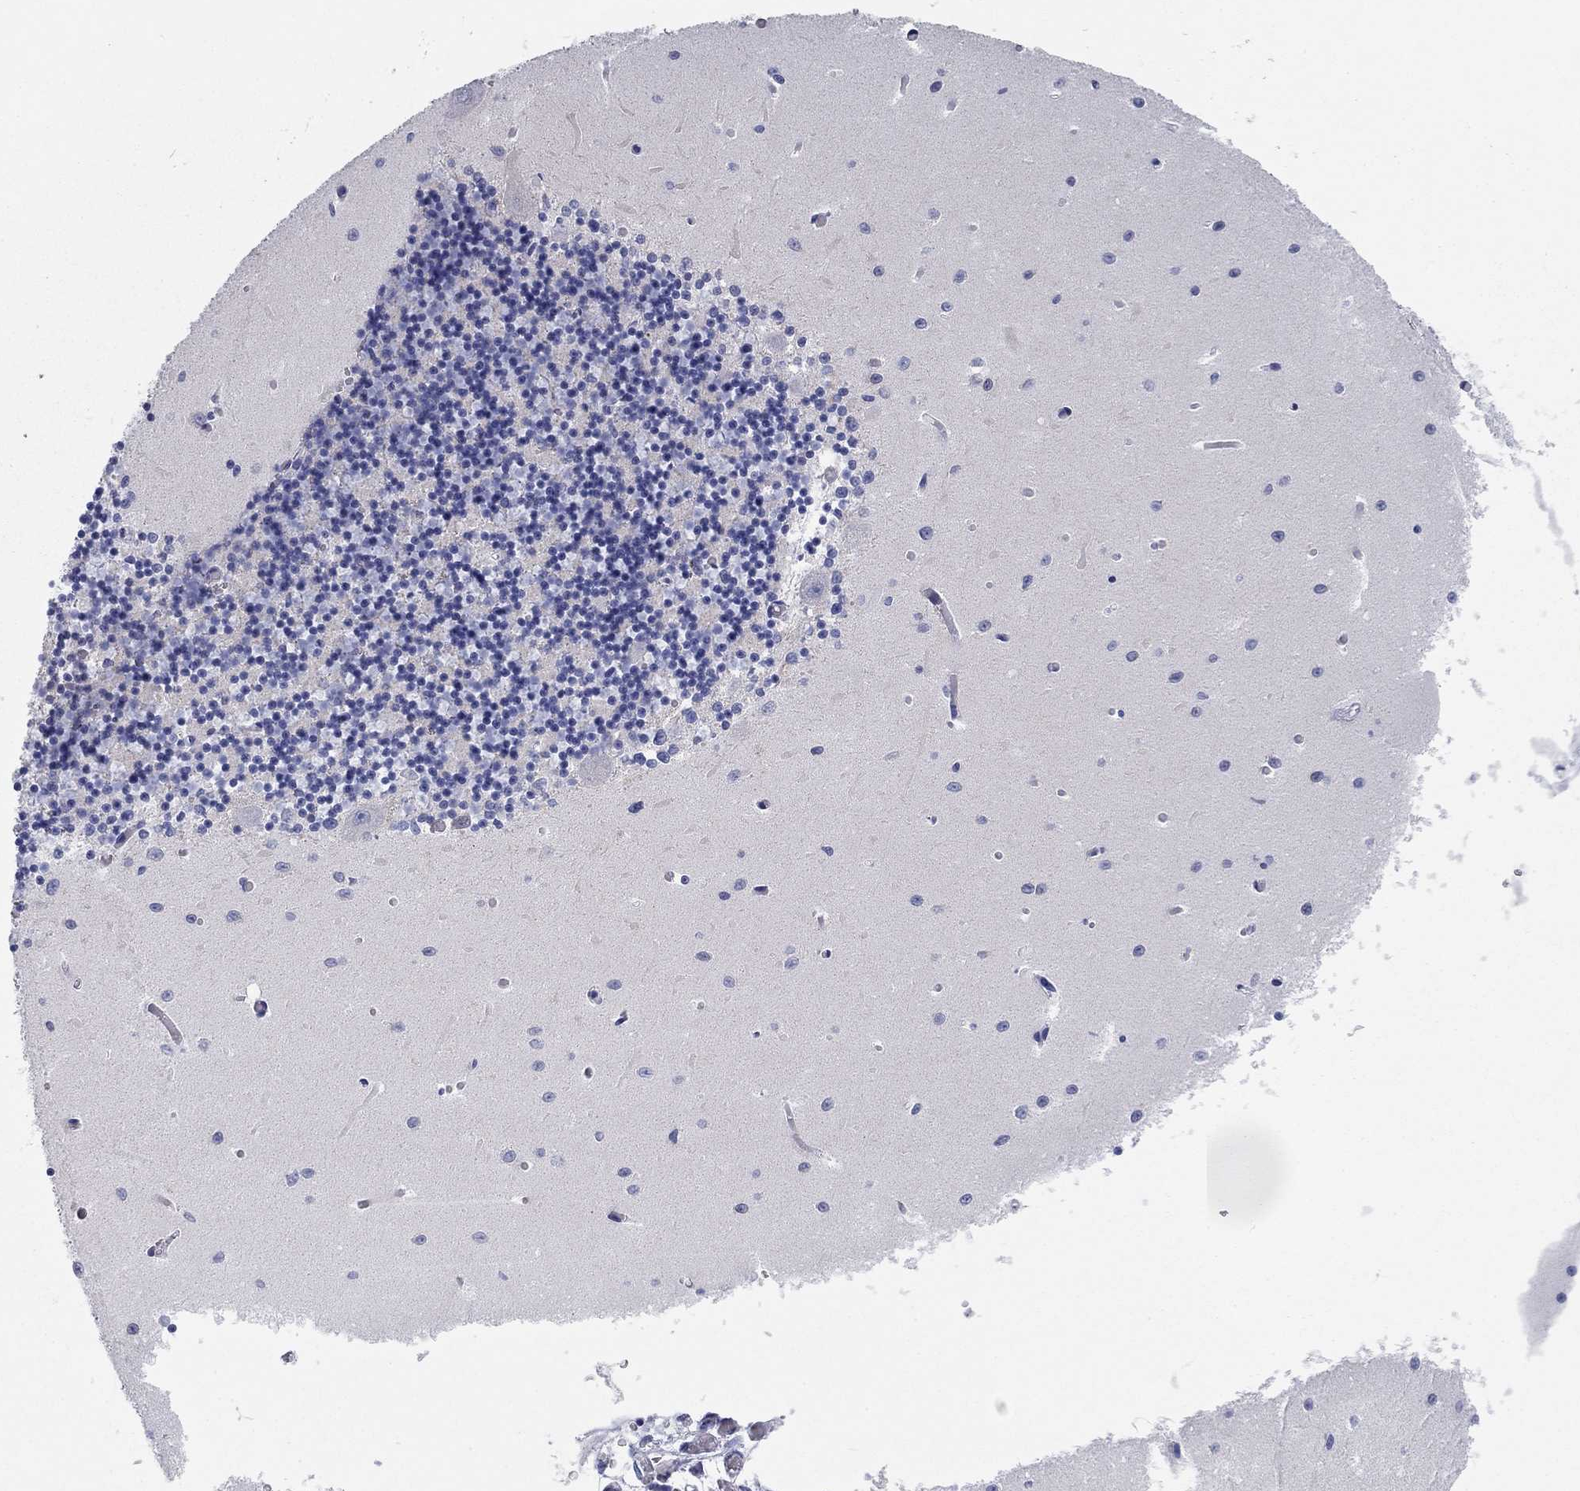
{"staining": {"intensity": "negative", "quantity": "none", "location": "none"}, "tissue": "cerebellum", "cell_type": "Cells in granular layer", "image_type": "normal", "snomed": [{"axis": "morphology", "description": "Normal tissue, NOS"}, {"axis": "topography", "description": "Cerebellum"}], "caption": "Immunohistochemical staining of benign human cerebellum displays no significant positivity in cells in granular layer. (Brightfield microscopy of DAB (3,3'-diaminobenzidine) immunohistochemistry at high magnification).", "gene": "CHI3L2", "patient": {"sex": "female", "age": 64}}